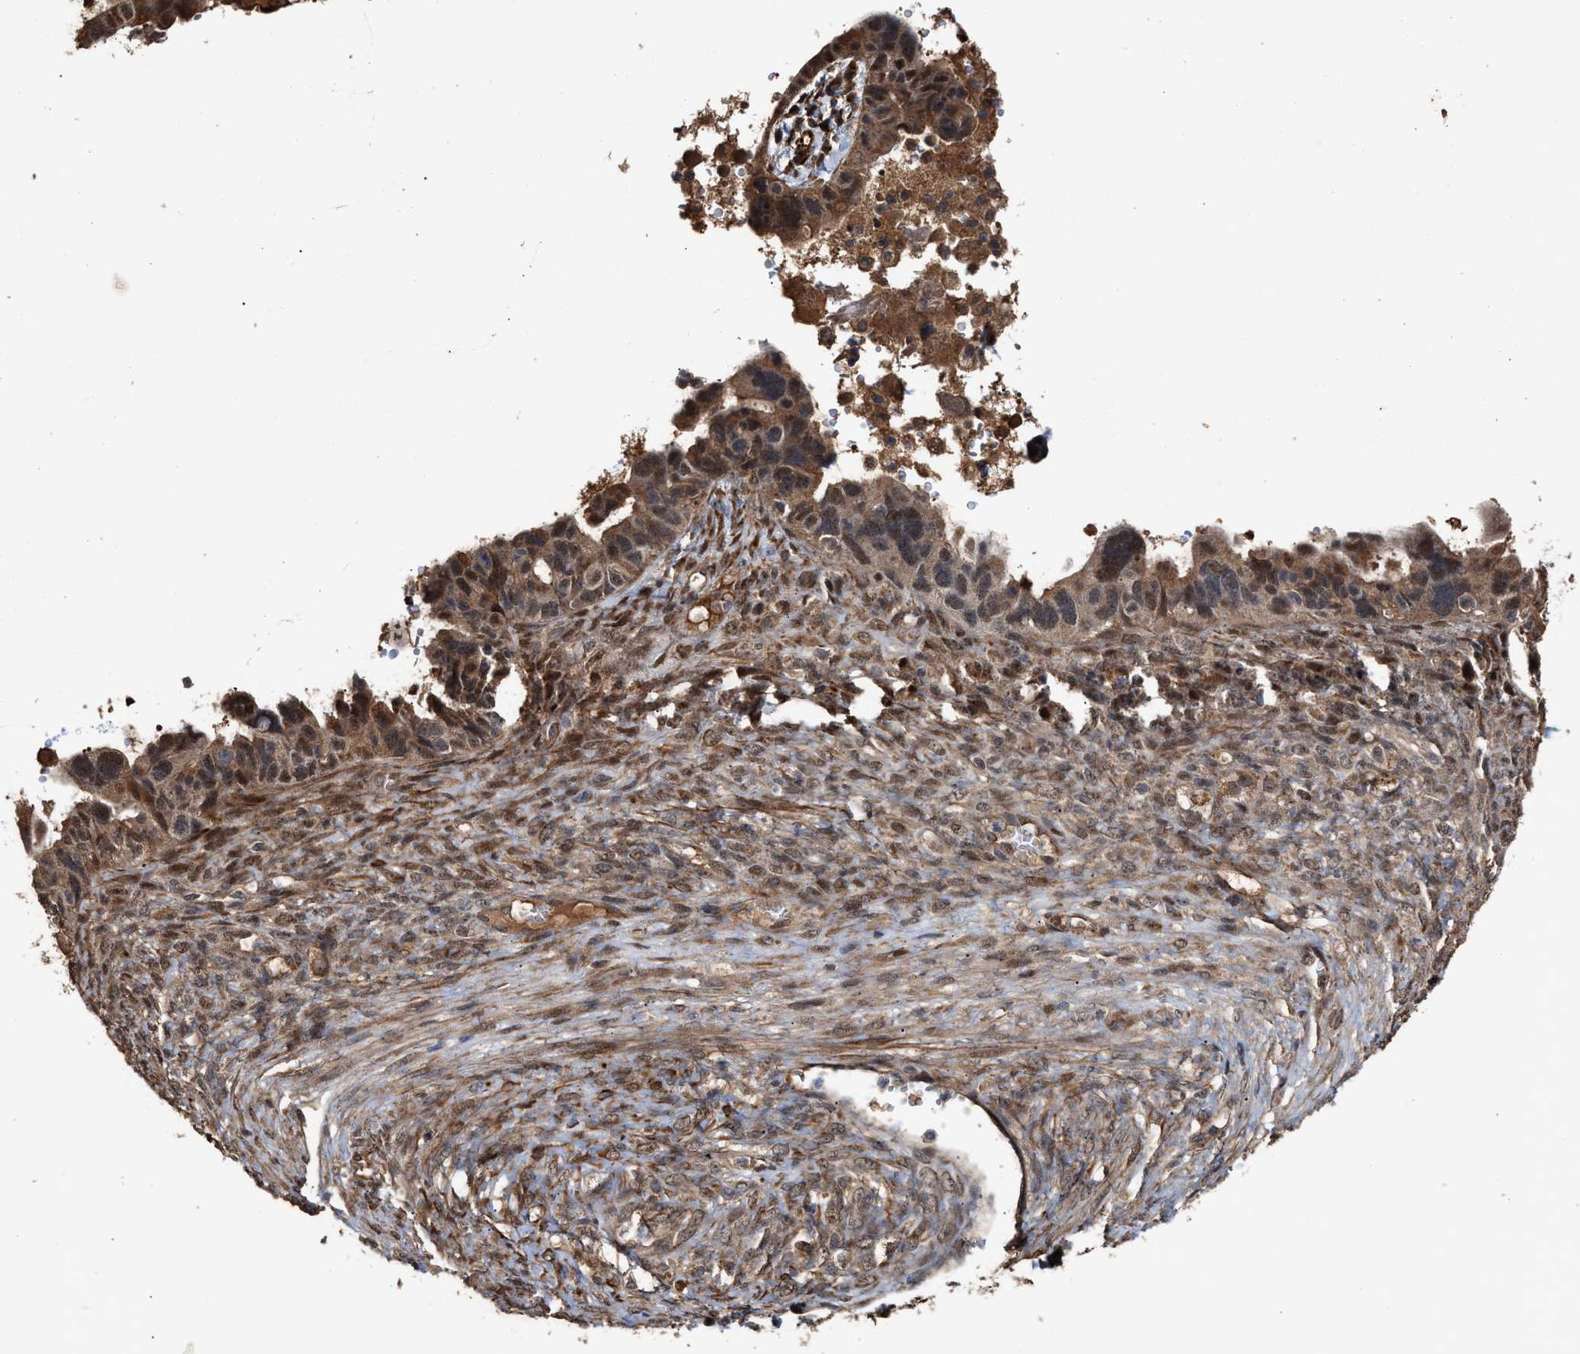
{"staining": {"intensity": "moderate", "quantity": ">75%", "location": "cytoplasmic/membranous,nuclear"}, "tissue": "ovarian cancer", "cell_type": "Tumor cells", "image_type": "cancer", "snomed": [{"axis": "morphology", "description": "Cystadenocarcinoma, serous, NOS"}, {"axis": "topography", "description": "Ovary"}], "caption": "Moderate cytoplasmic/membranous and nuclear expression is seen in about >75% of tumor cells in ovarian cancer. (Stains: DAB (3,3'-diaminobenzidine) in brown, nuclei in blue, Microscopy: brightfield microscopy at high magnification).", "gene": "ZNHIT6", "patient": {"sex": "female", "age": 79}}